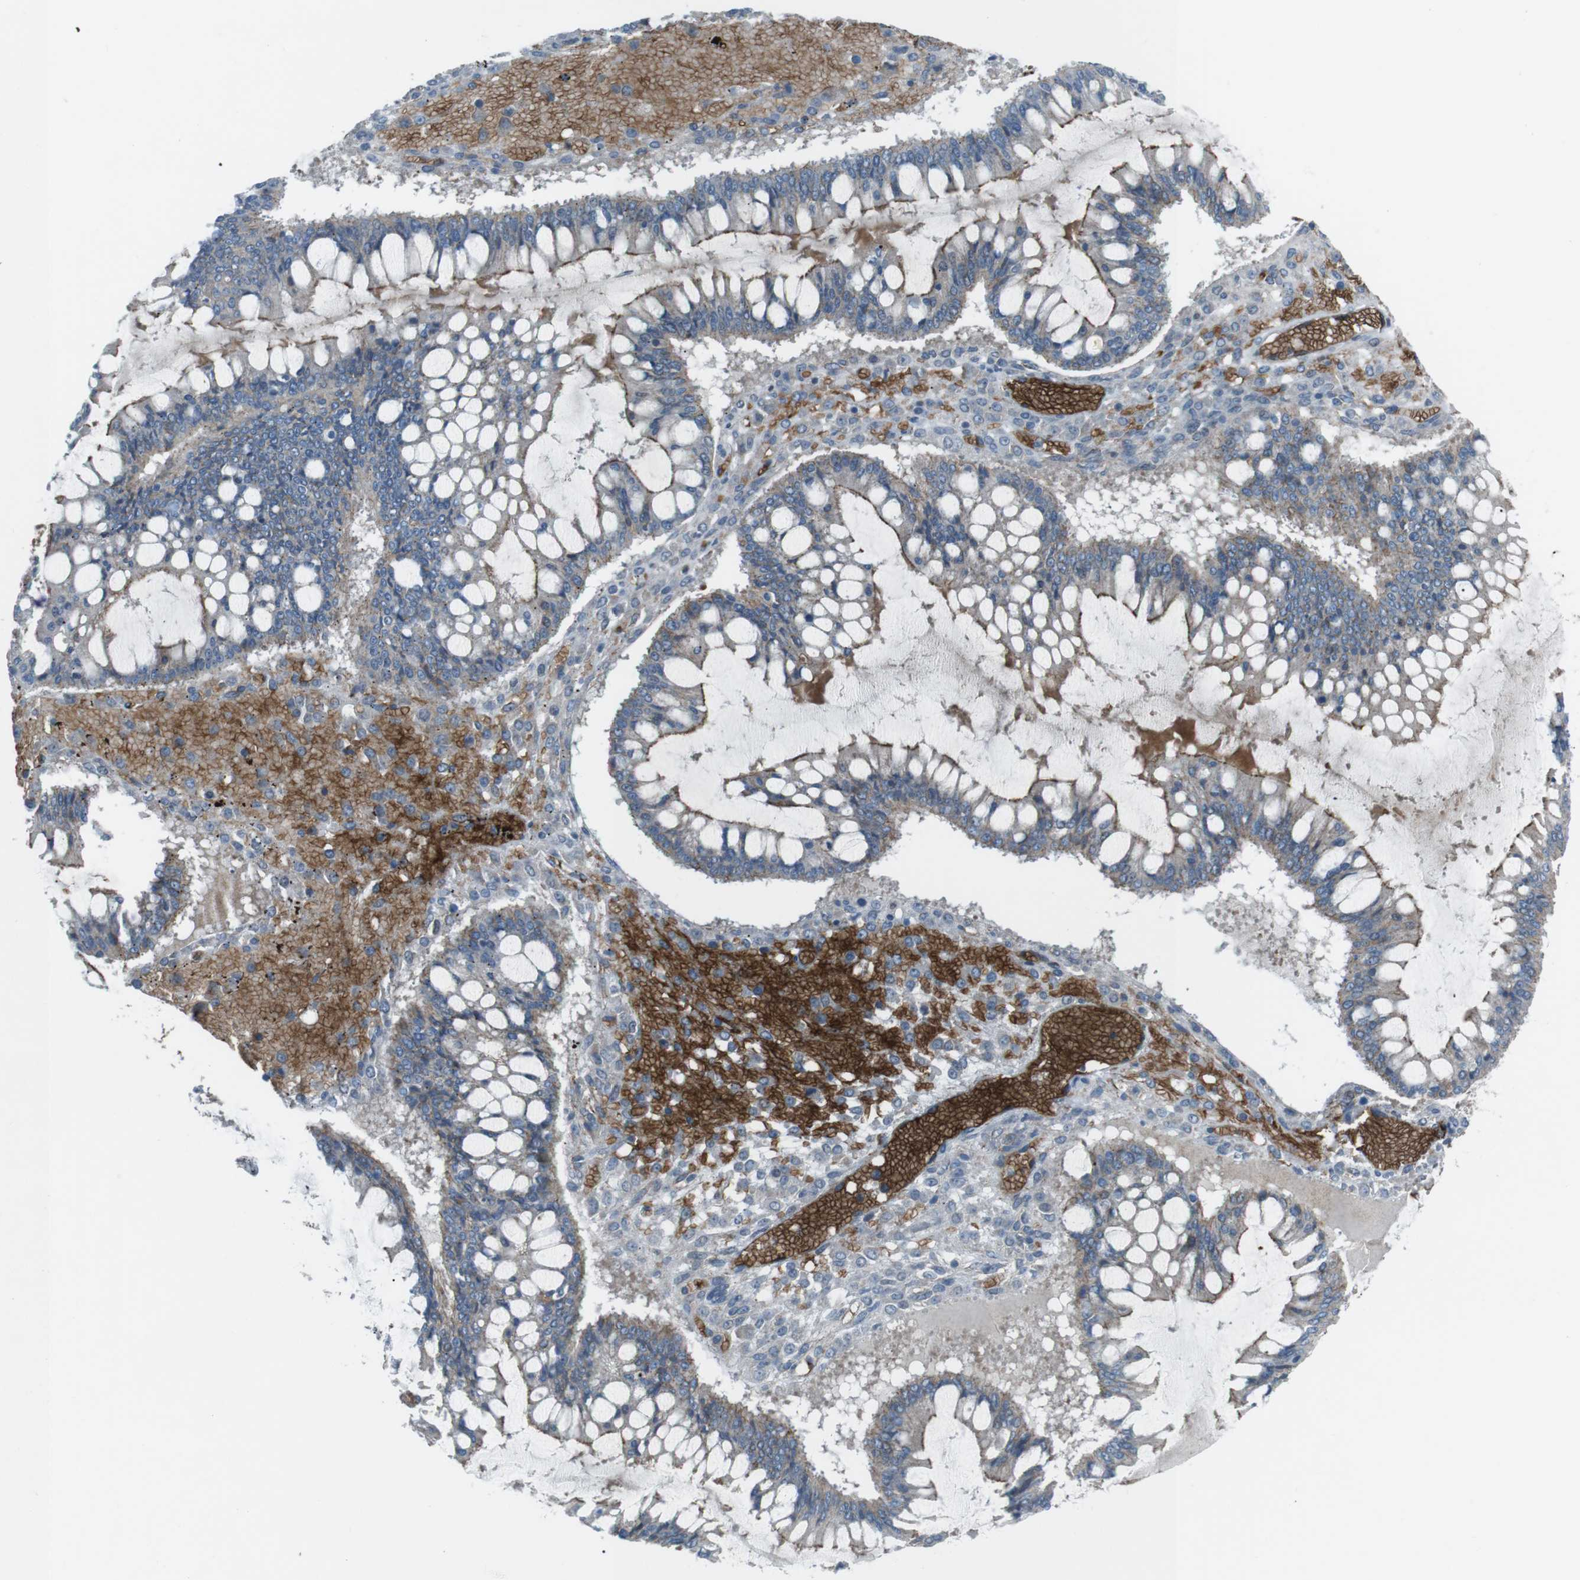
{"staining": {"intensity": "moderate", "quantity": "25%-75%", "location": "cytoplasmic/membranous"}, "tissue": "ovarian cancer", "cell_type": "Tumor cells", "image_type": "cancer", "snomed": [{"axis": "morphology", "description": "Cystadenocarcinoma, mucinous, NOS"}, {"axis": "topography", "description": "Ovary"}], "caption": "A photomicrograph of human ovarian cancer stained for a protein shows moderate cytoplasmic/membranous brown staining in tumor cells. (DAB IHC, brown staining for protein, blue staining for nuclei).", "gene": "SPTA1", "patient": {"sex": "female", "age": 73}}